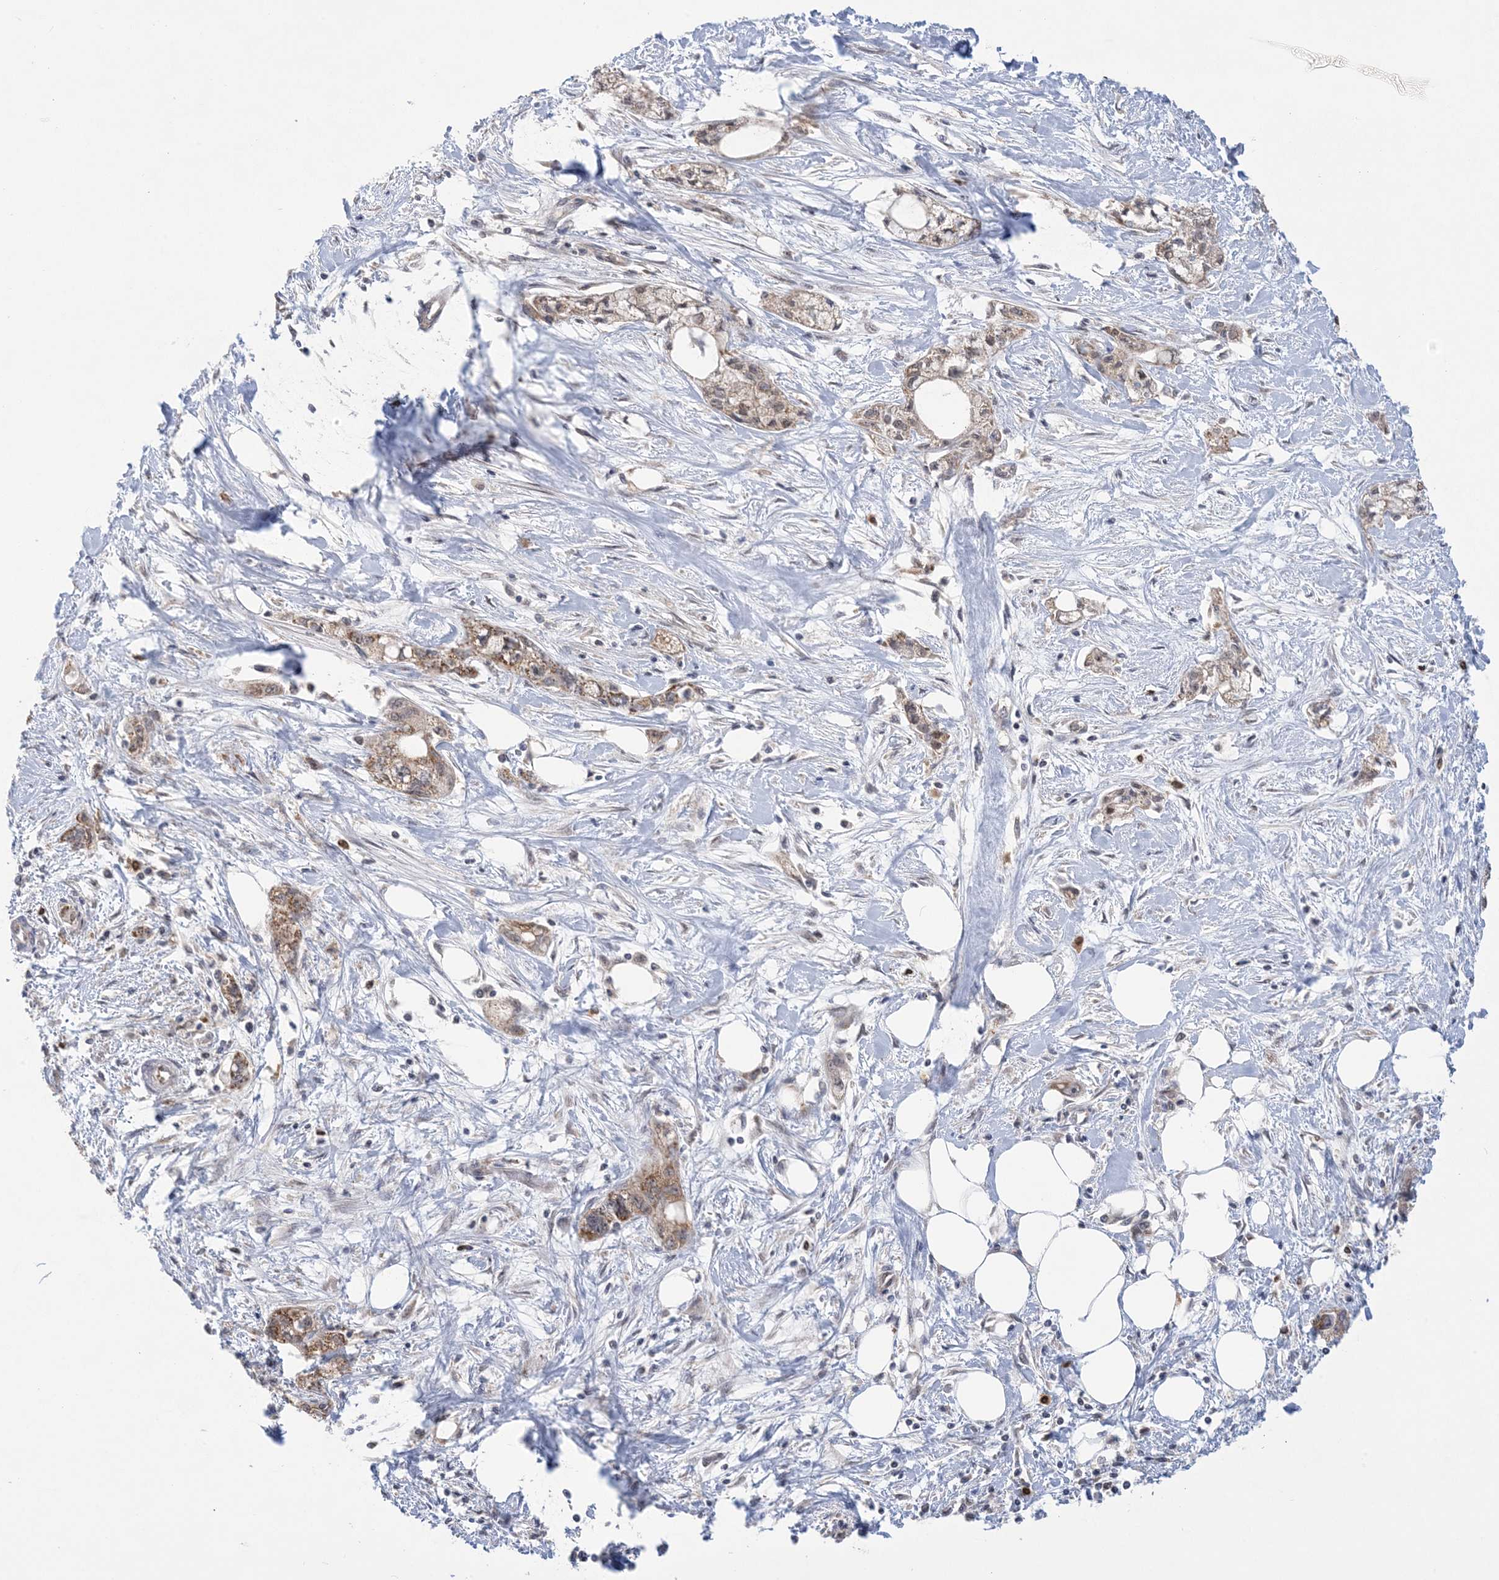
{"staining": {"intensity": "moderate", "quantity": "25%-75%", "location": "cytoplasmic/membranous"}, "tissue": "pancreatic cancer", "cell_type": "Tumor cells", "image_type": "cancer", "snomed": [{"axis": "morphology", "description": "Adenocarcinoma, NOS"}, {"axis": "topography", "description": "Pancreas"}], "caption": "A brown stain labels moderate cytoplasmic/membranous expression of a protein in pancreatic cancer tumor cells.", "gene": "TRMT10C", "patient": {"sex": "male", "age": 70}}